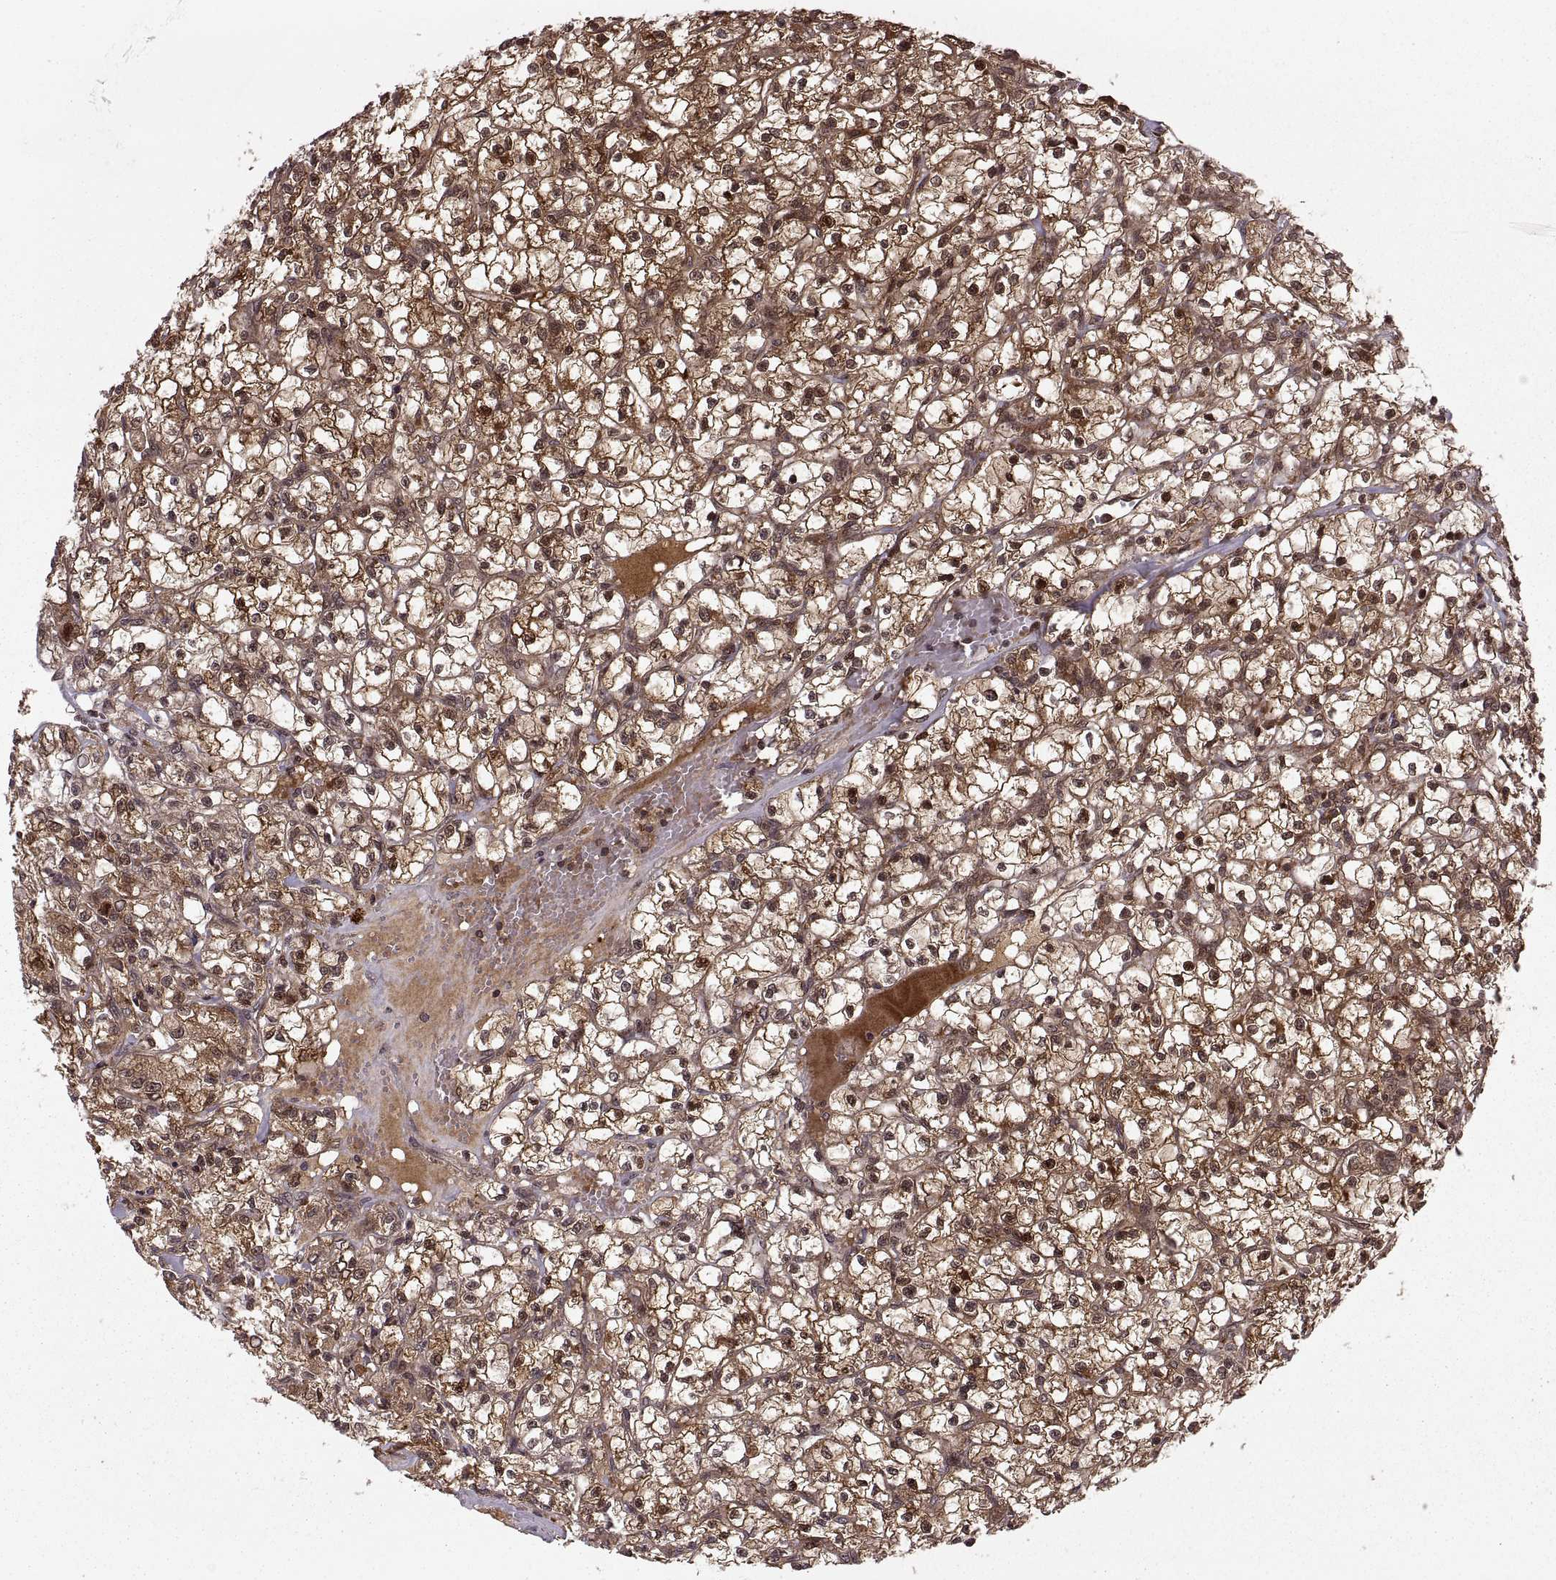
{"staining": {"intensity": "strong", "quantity": ">75%", "location": "cytoplasmic/membranous,nuclear"}, "tissue": "renal cancer", "cell_type": "Tumor cells", "image_type": "cancer", "snomed": [{"axis": "morphology", "description": "Adenocarcinoma, NOS"}, {"axis": "topography", "description": "Kidney"}], "caption": "This histopathology image displays immunohistochemistry (IHC) staining of renal cancer, with high strong cytoplasmic/membranous and nuclear positivity in approximately >75% of tumor cells.", "gene": "DEDD", "patient": {"sex": "female", "age": 59}}